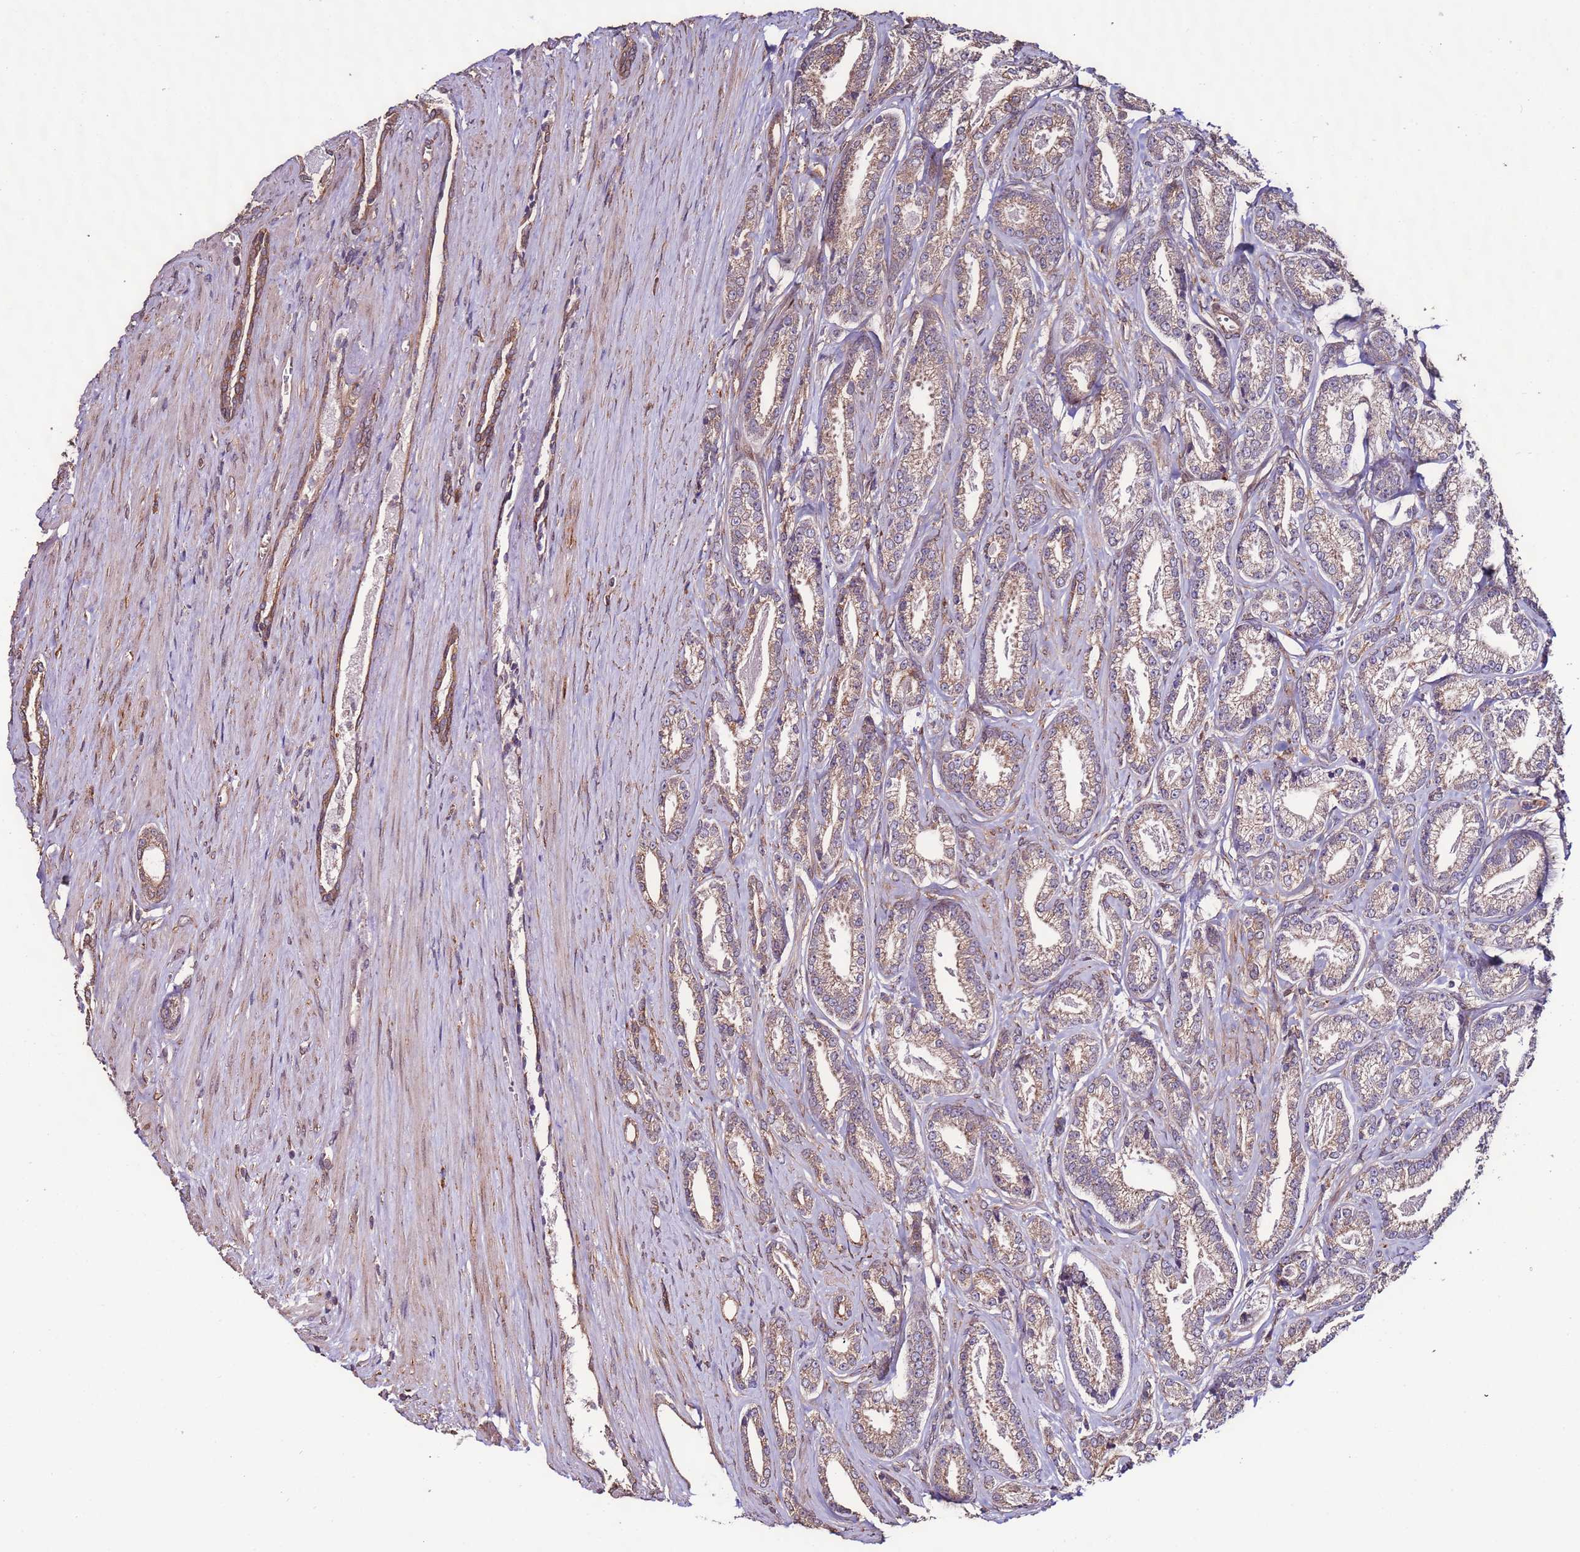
{"staining": {"intensity": "weak", "quantity": ">75%", "location": "cytoplasmic/membranous"}, "tissue": "prostate cancer", "cell_type": "Tumor cells", "image_type": "cancer", "snomed": [{"axis": "morphology", "description": "Adenocarcinoma, NOS"}, {"axis": "topography", "description": "Prostate and seminal vesicle, NOS"}], "caption": "Adenocarcinoma (prostate) stained with a protein marker reveals weak staining in tumor cells.", "gene": "SLC41A3", "patient": {"sex": "male", "age": 76}}